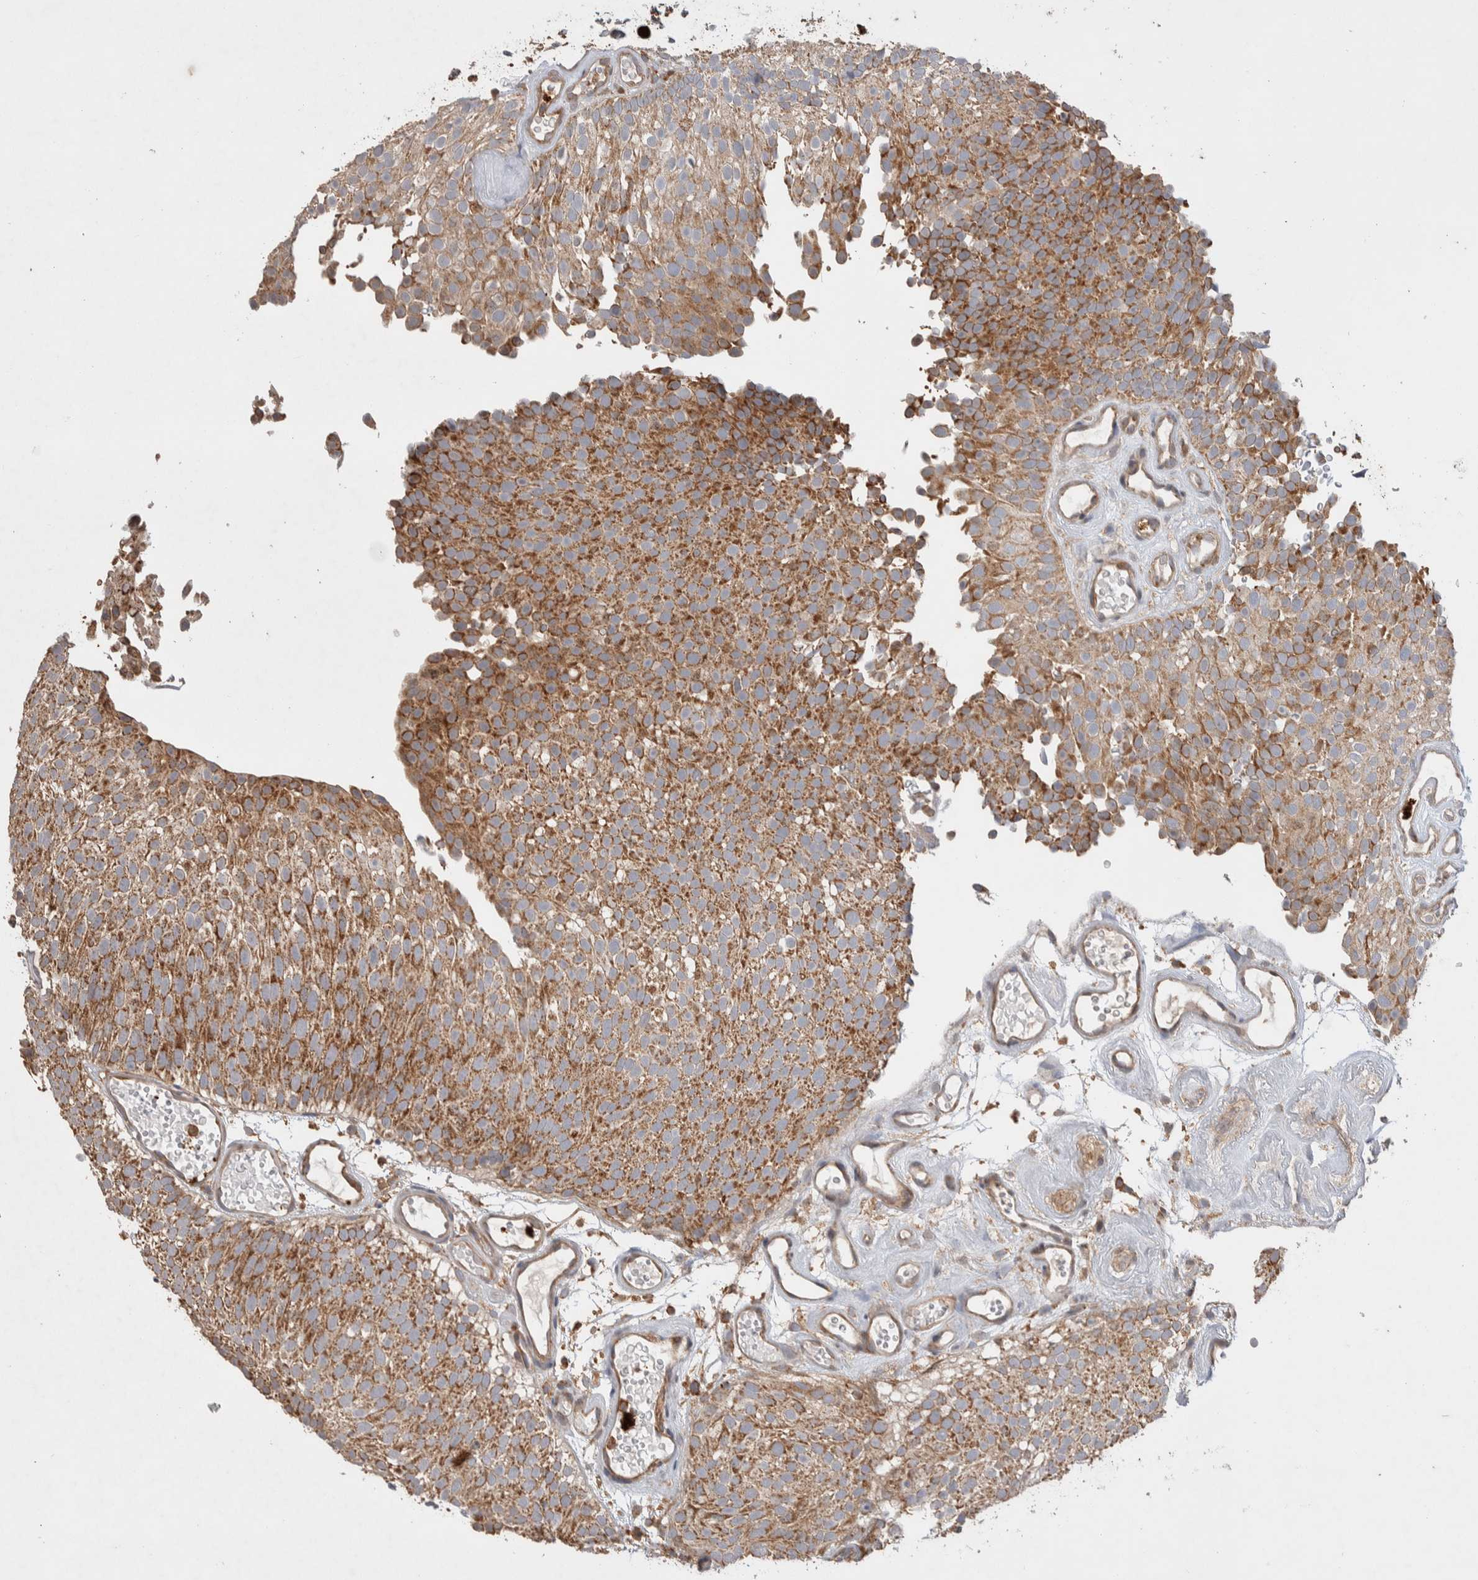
{"staining": {"intensity": "moderate", "quantity": ">75%", "location": "cytoplasmic/membranous"}, "tissue": "urothelial cancer", "cell_type": "Tumor cells", "image_type": "cancer", "snomed": [{"axis": "morphology", "description": "Urothelial carcinoma, Low grade"}, {"axis": "topography", "description": "Urinary bladder"}], "caption": "Urothelial carcinoma (low-grade) tissue shows moderate cytoplasmic/membranous staining in approximately >75% of tumor cells The staining is performed using DAB (3,3'-diaminobenzidine) brown chromogen to label protein expression. The nuclei are counter-stained blue using hematoxylin.", "gene": "DEPTOR", "patient": {"sex": "male", "age": 78}}